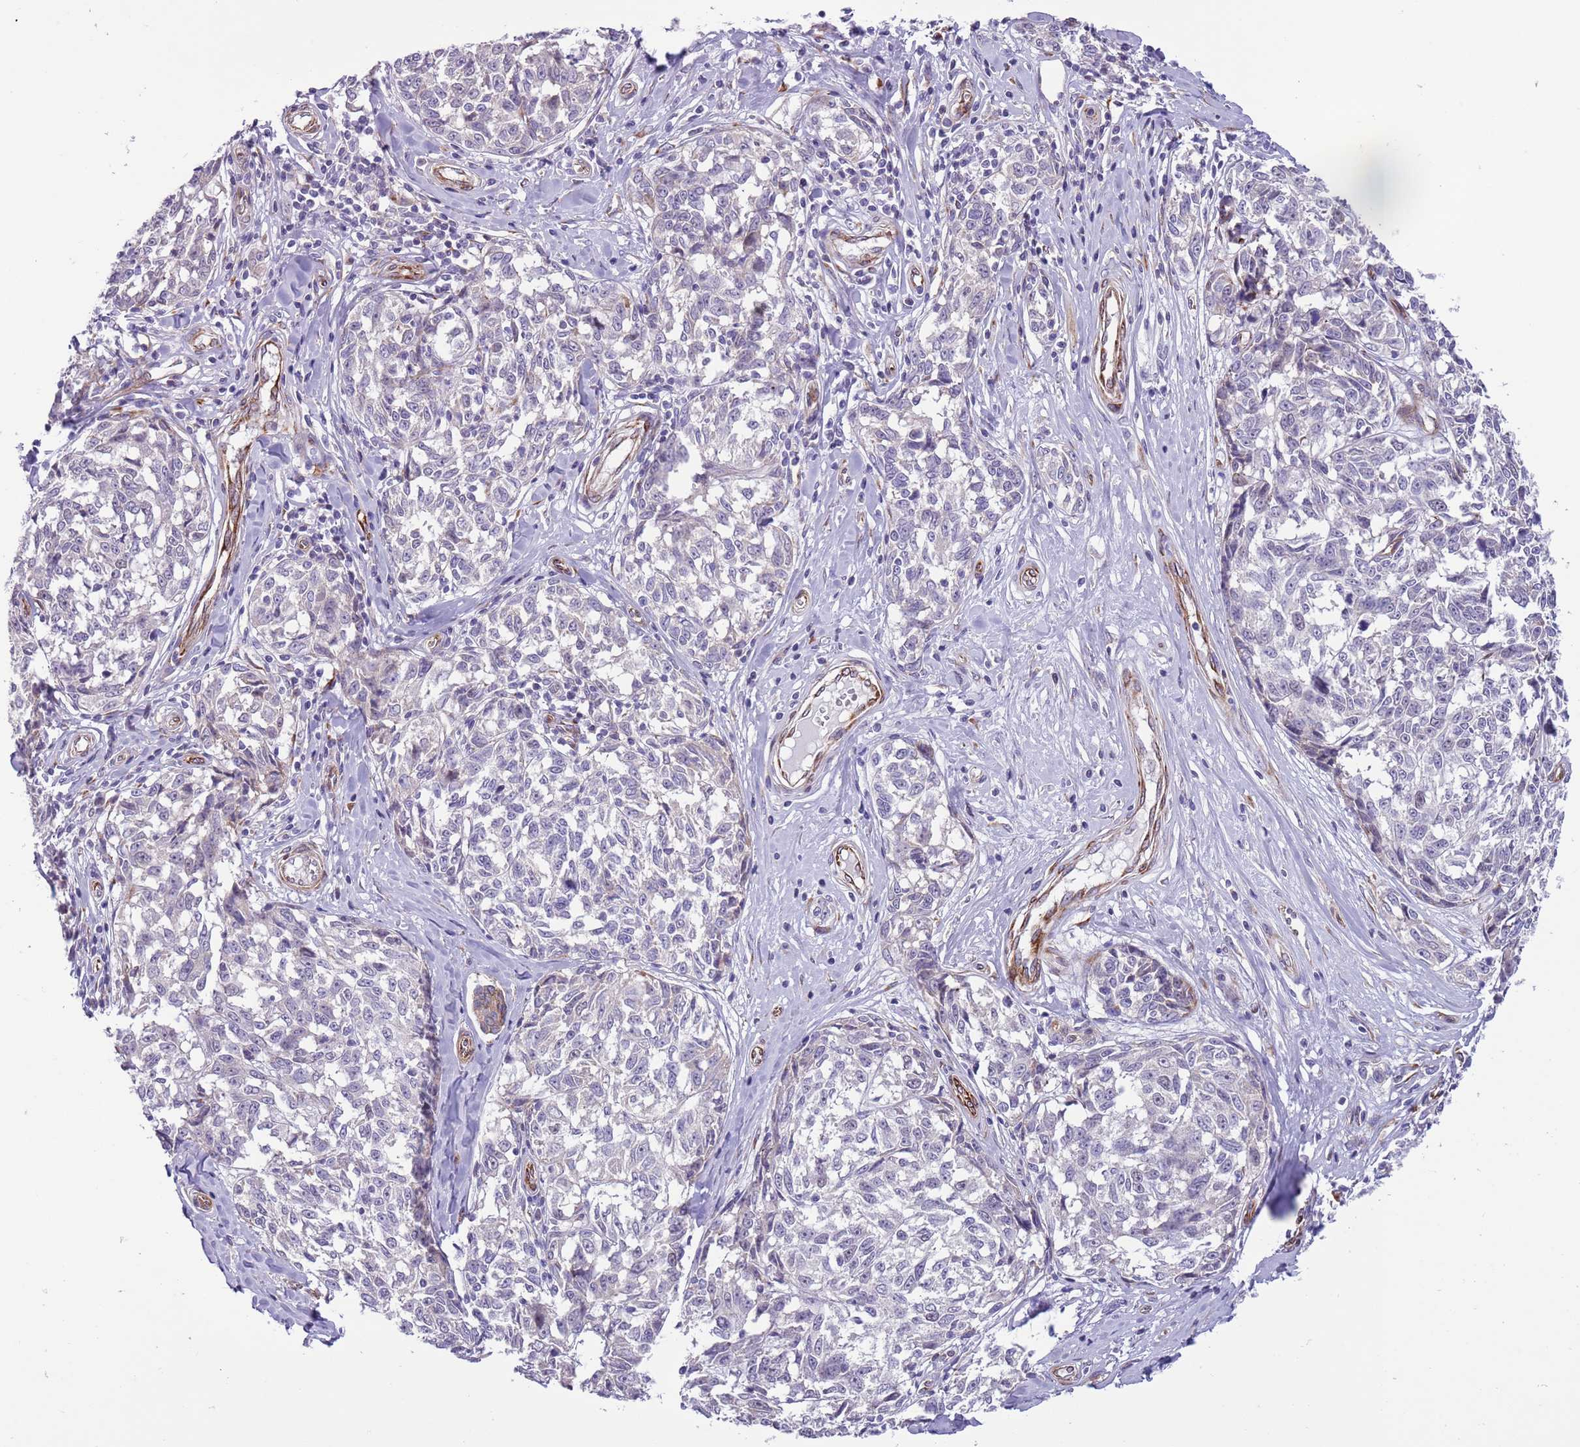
{"staining": {"intensity": "negative", "quantity": "none", "location": "none"}, "tissue": "melanoma", "cell_type": "Tumor cells", "image_type": "cancer", "snomed": [{"axis": "morphology", "description": "Normal tissue, NOS"}, {"axis": "morphology", "description": "Malignant melanoma, NOS"}, {"axis": "topography", "description": "Skin"}], "caption": "IHC photomicrograph of neoplastic tissue: malignant melanoma stained with DAB (3,3'-diaminobenzidine) exhibits no significant protein positivity in tumor cells.", "gene": "MRPL32", "patient": {"sex": "female", "age": 64}}